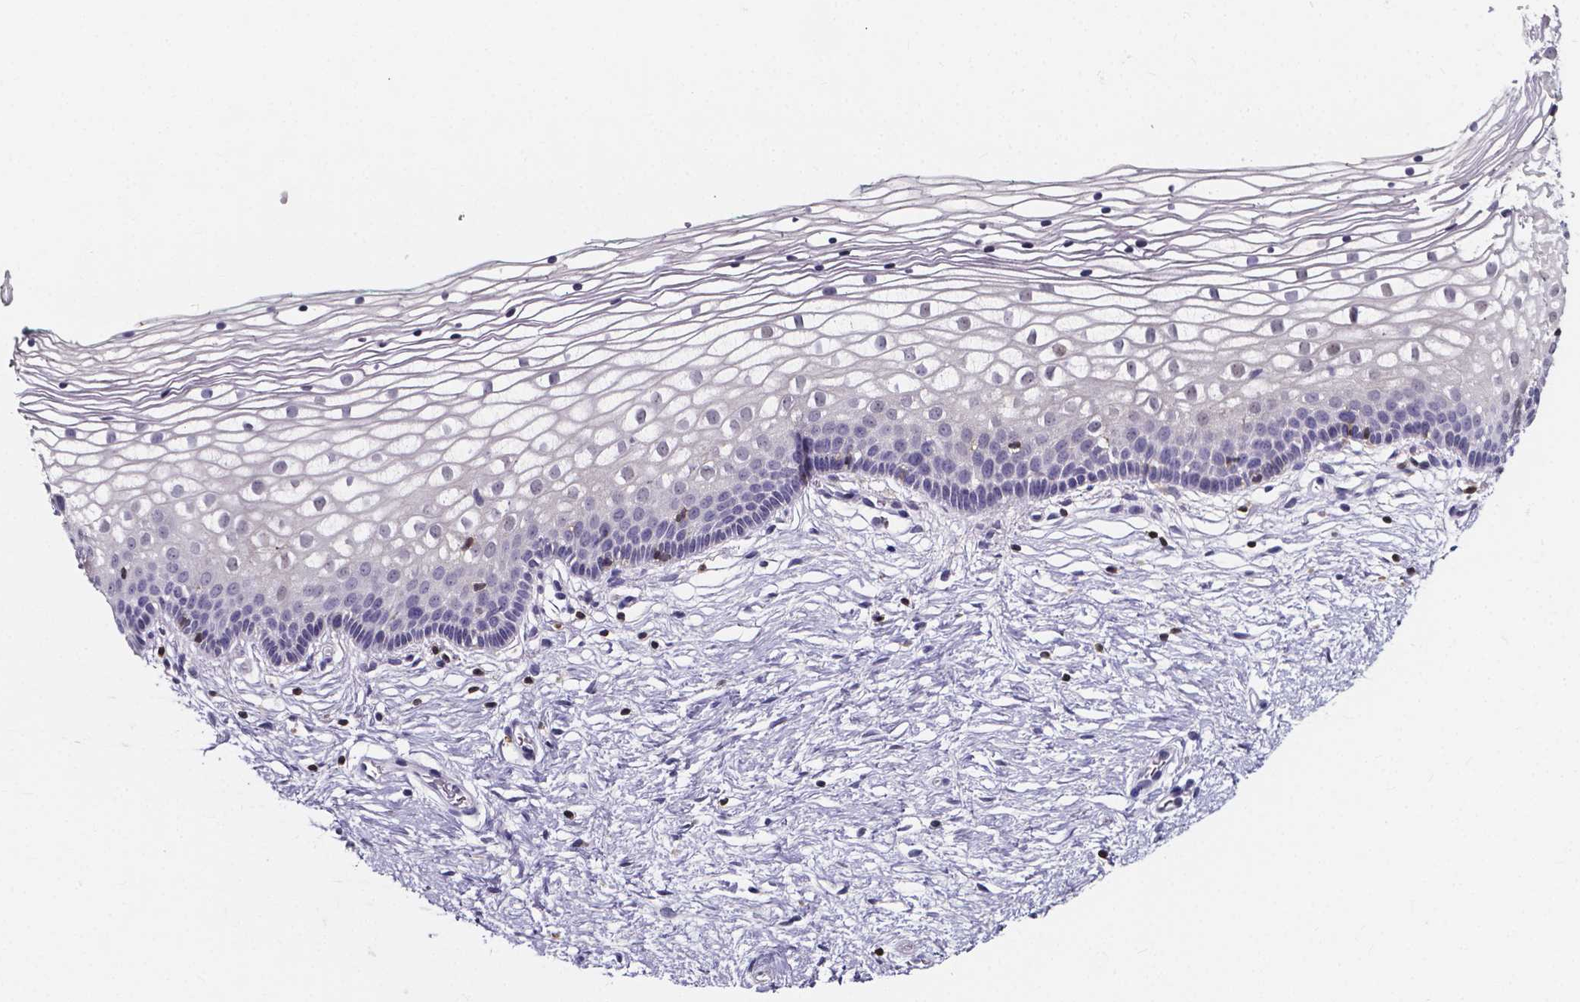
{"staining": {"intensity": "negative", "quantity": "none", "location": "none"}, "tissue": "vagina", "cell_type": "Squamous epithelial cells", "image_type": "normal", "snomed": [{"axis": "morphology", "description": "Normal tissue, NOS"}, {"axis": "topography", "description": "Vagina"}], "caption": "The IHC photomicrograph has no significant expression in squamous epithelial cells of vagina. Nuclei are stained in blue.", "gene": "THEMIS", "patient": {"sex": "female", "age": 36}}